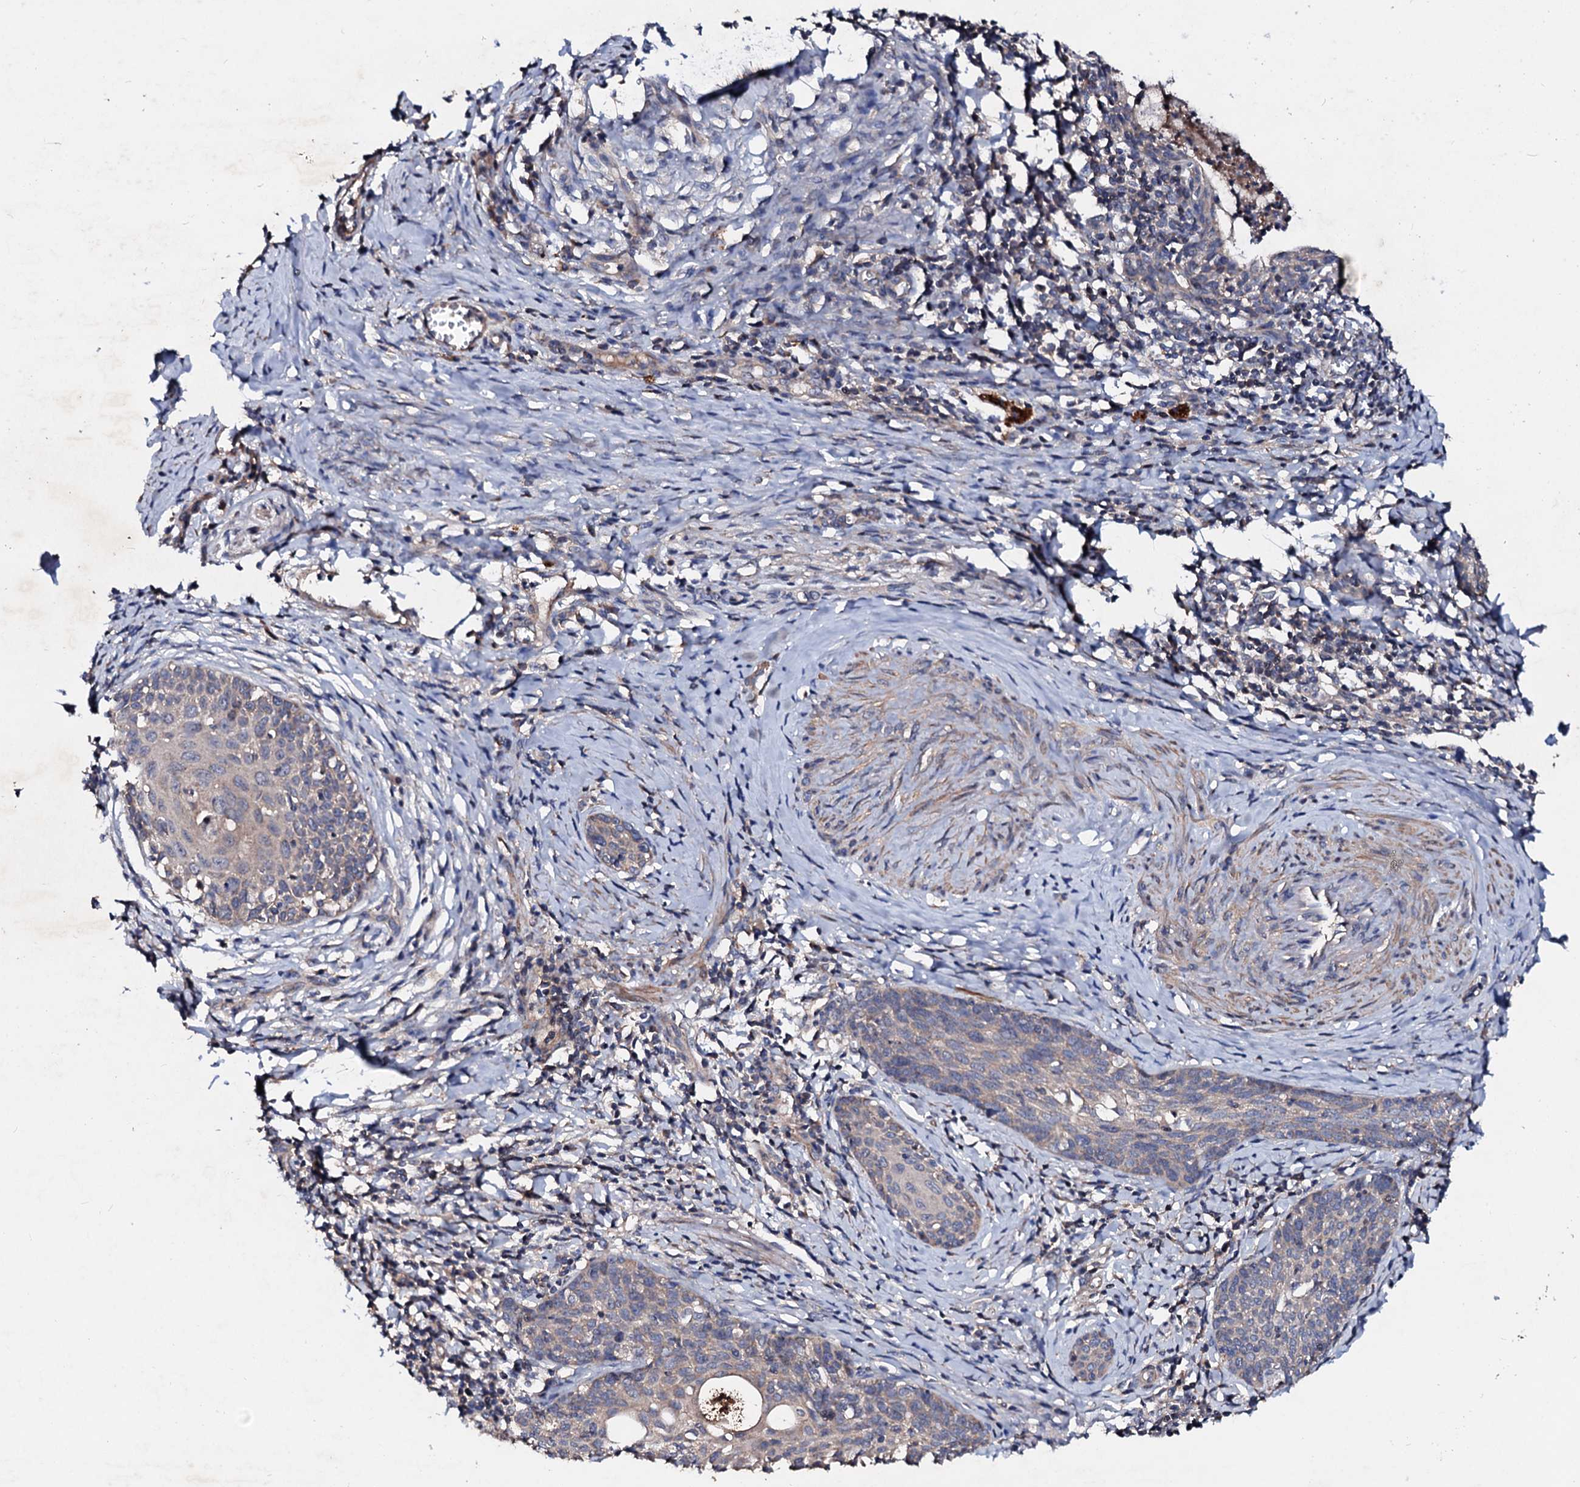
{"staining": {"intensity": "weak", "quantity": "25%-75%", "location": "cytoplasmic/membranous"}, "tissue": "cervical cancer", "cell_type": "Tumor cells", "image_type": "cancer", "snomed": [{"axis": "morphology", "description": "Squamous cell carcinoma, NOS"}, {"axis": "topography", "description": "Cervix"}], "caption": "Immunohistochemistry (IHC) staining of squamous cell carcinoma (cervical), which shows low levels of weak cytoplasmic/membranous expression in approximately 25%-75% of tumor cells indicating weak cytoplasmic/membranous protein expression. The staining was performed using DAB (brown) for protein detection and nuclei were counterstained in hematoxylin (blue).", "gene": "FIBIN", "patient": {"sex": "female", "age": 52}}